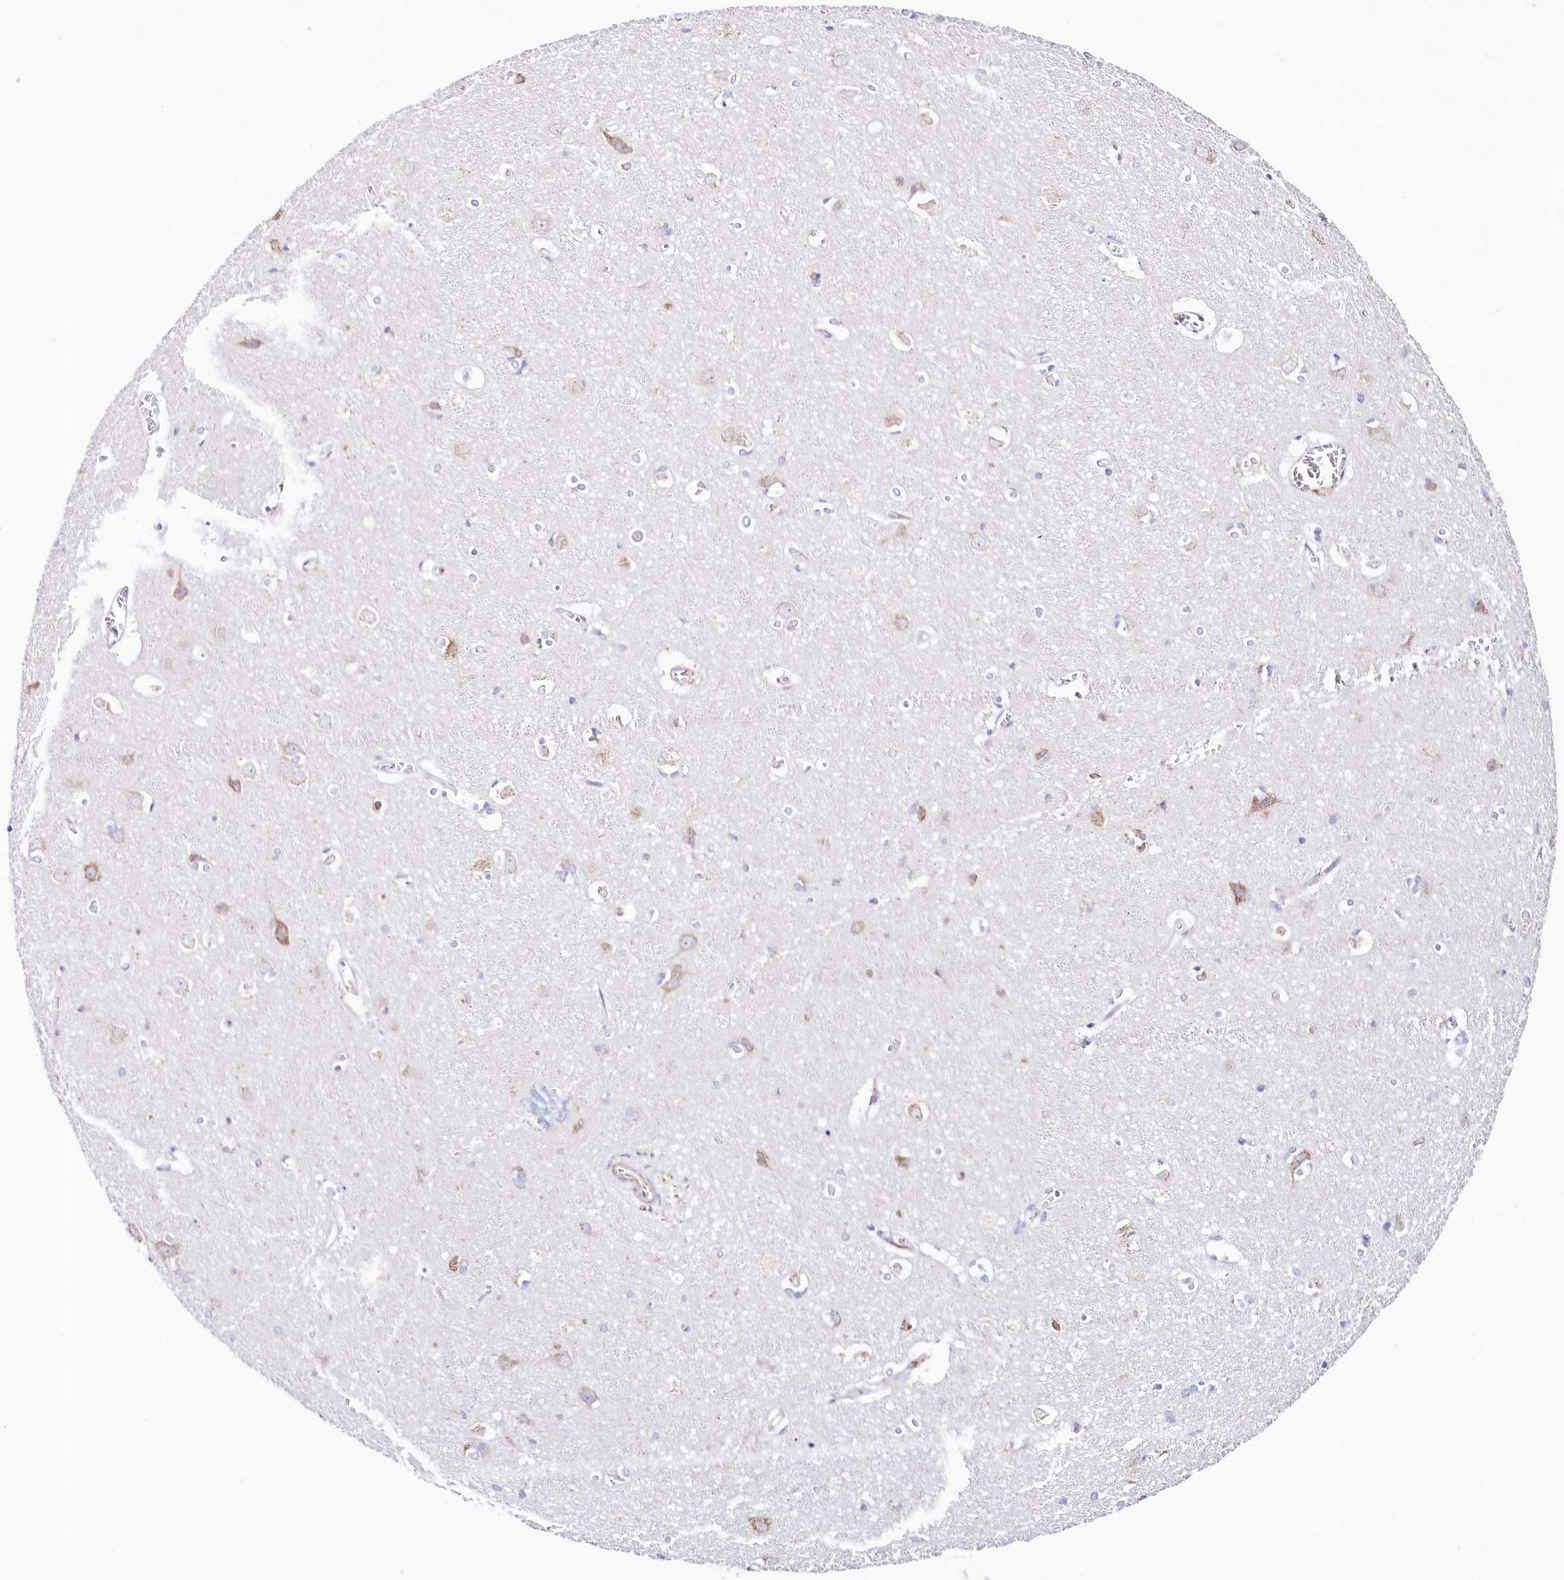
{"staining": {"intensity": "moderate", "quantity": "25%-75%", "location": "cytoplasmic/membranous"}, "tissue": "cerebral cortex", "cell_type": "Endothelial cells", "image_type": "normal", "snomed": [{"axis": "morphology", "description": "Normal tissue, NOS"}, {"axis": "topography", "description": "Cerebral cortex"}], "caption": "Protein staining exhibits moderate cytoplasmic/membranous staining in about 25%-75% of endothelial cells in unremarkable cerebral cortex.", "gene": "ABRAXAS2", "patient": {"sex": "male", "age": 54}}